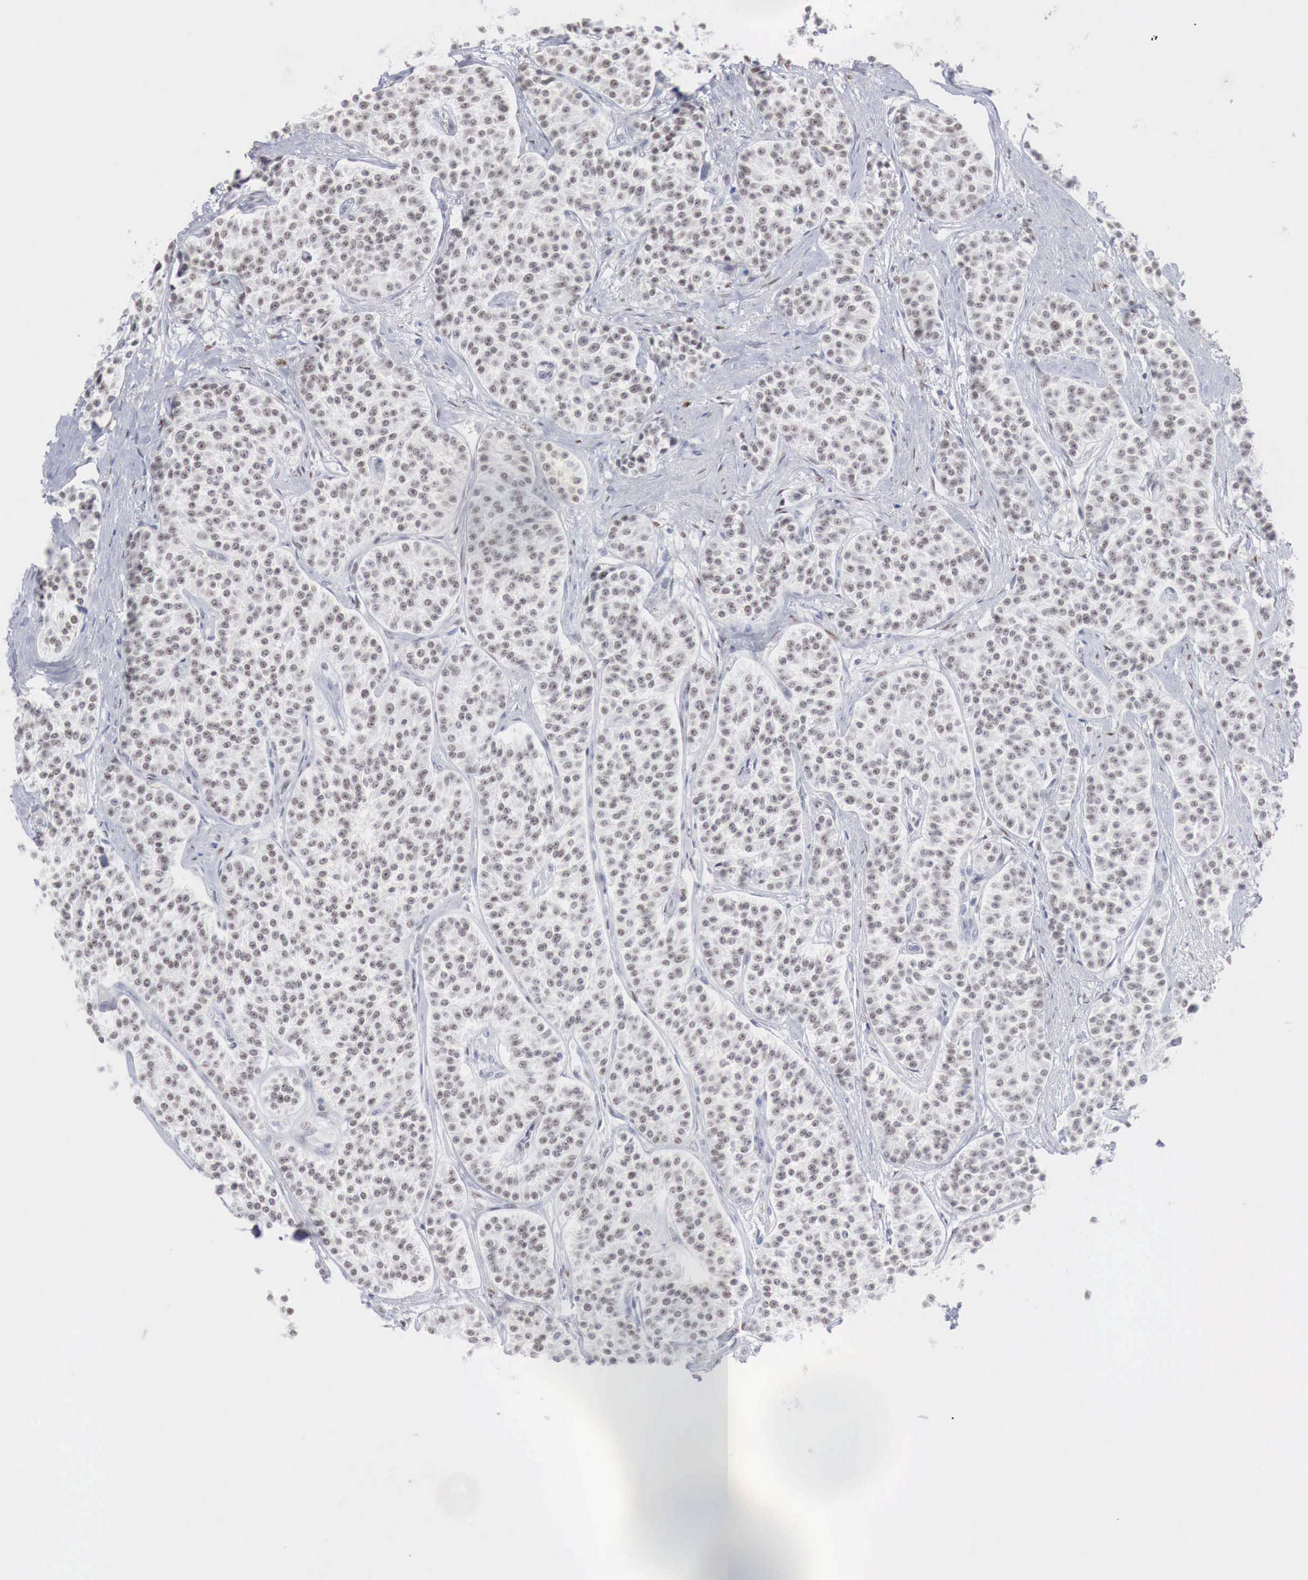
{"staining": {"intensity": "moderate", "quantity": ">75%", "location": "nuclear"}, "tissue": "carcinoid", "cell_type": "Tumor cells", "image_type": "cancer", "snomed": [{"axis": "morphology", "description": "Carcinoid, malignant, NOS"}, {"axis": "topography", "description": "Stomach"}], "caption": "IHC of human carcinoid (malignant) demonstrates medium levels of moderate nuclear expression in about >75% of tumor cells. (IHC, brightfield microscopy, high magnification).", "gene": "FOXP2", "patient": {"sex": "female", "age": 76}}